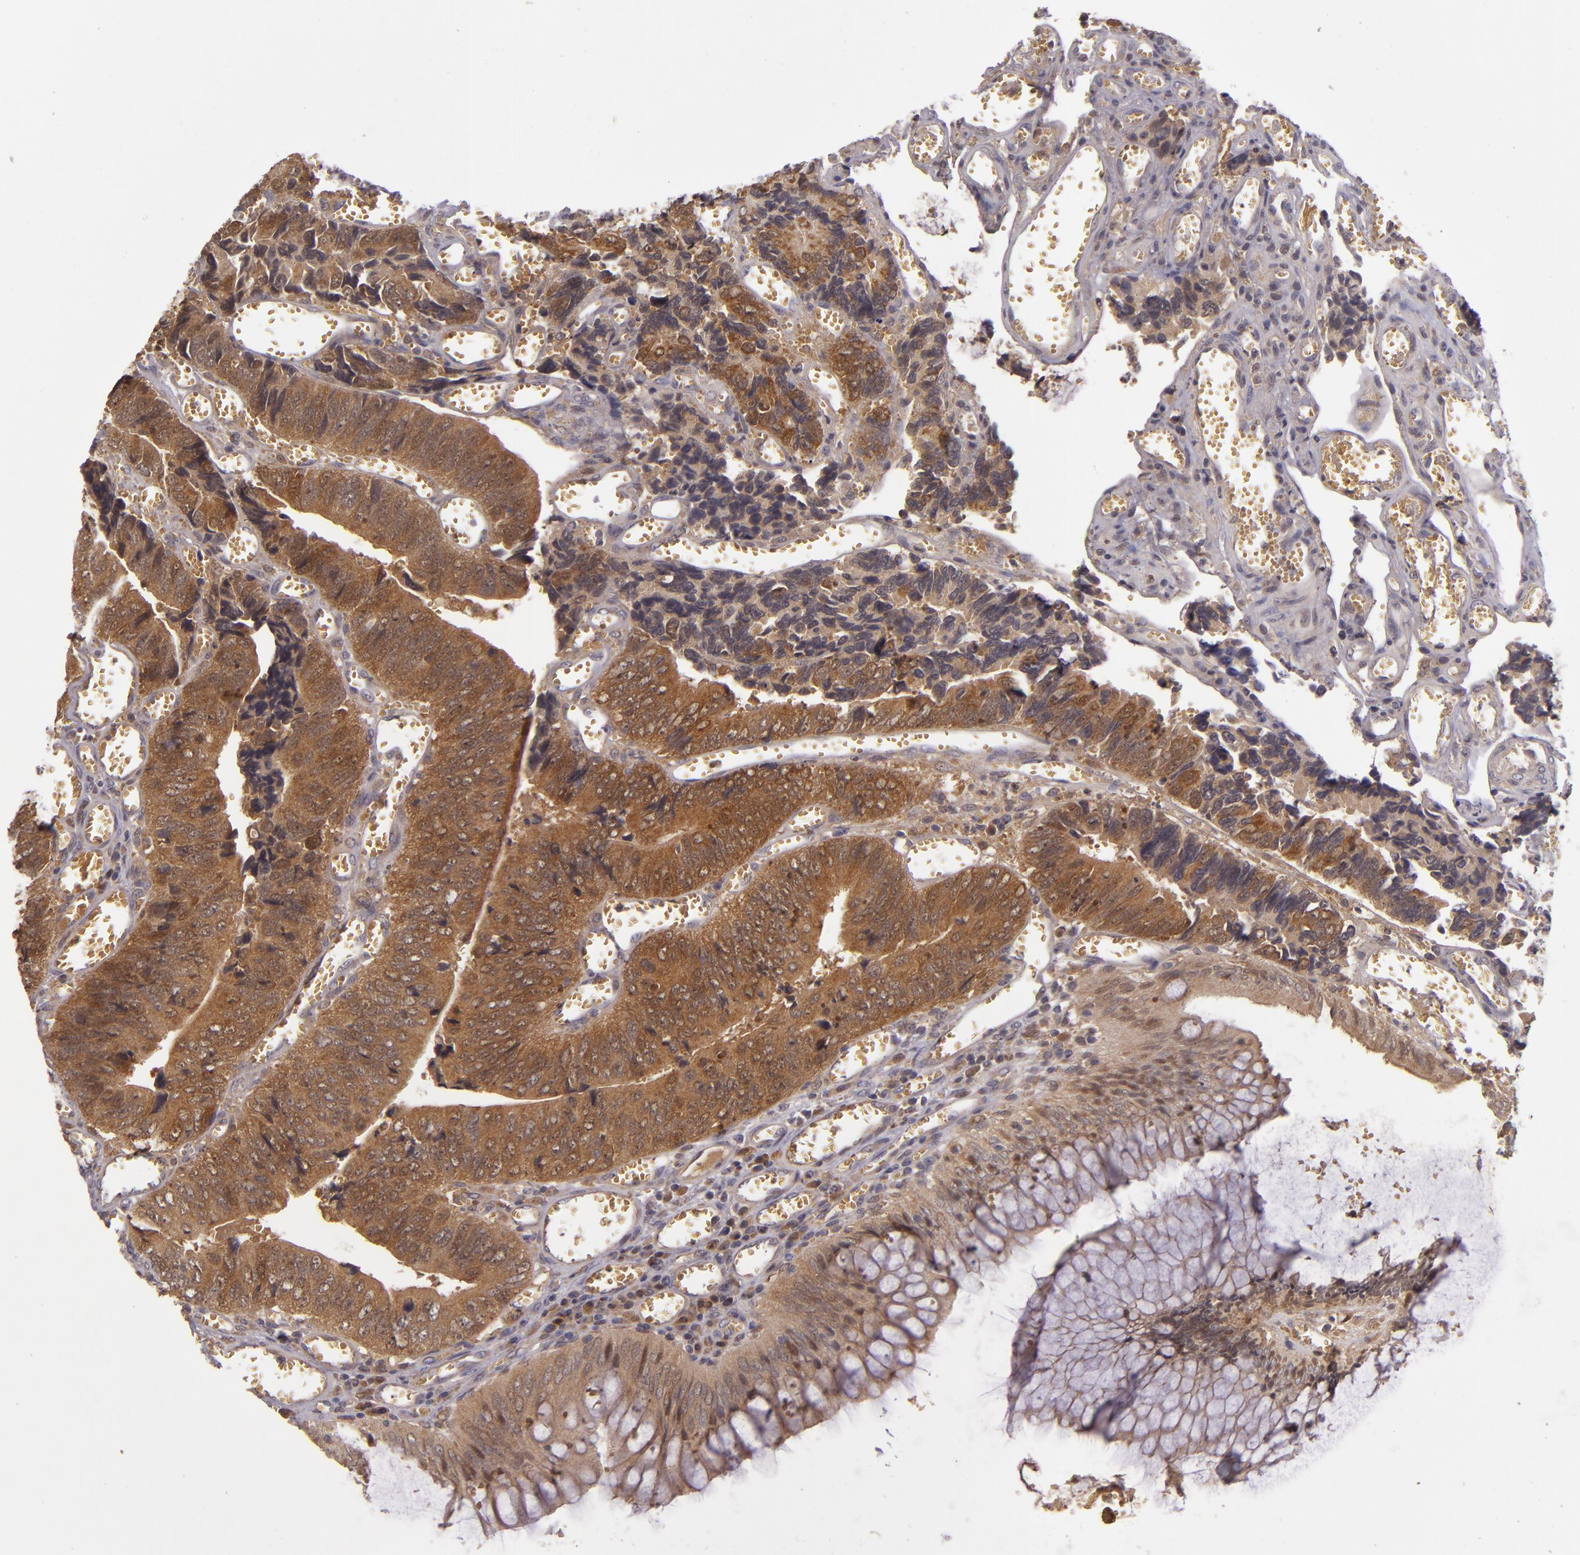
{"staining": {"intensity": "strong", "quantity": ">75%", "location": "cytoplasmic/membranous"}, "tissue": "colorectal cancer", "cell_type": "Tumor cells", "image_type": "cancer", "snomed": [{"axis": "morphology", "description": "Adenocarcinoma, NOS"}, {"axis": "topography", "description": "Colon"}], "caption": "Colorectal cancer tissue displays strong cytoplasmic/membranous positivity in about >75% of tumor cells", "gene": "FHIT", "patient": {"sex": "male", "age": 72}}